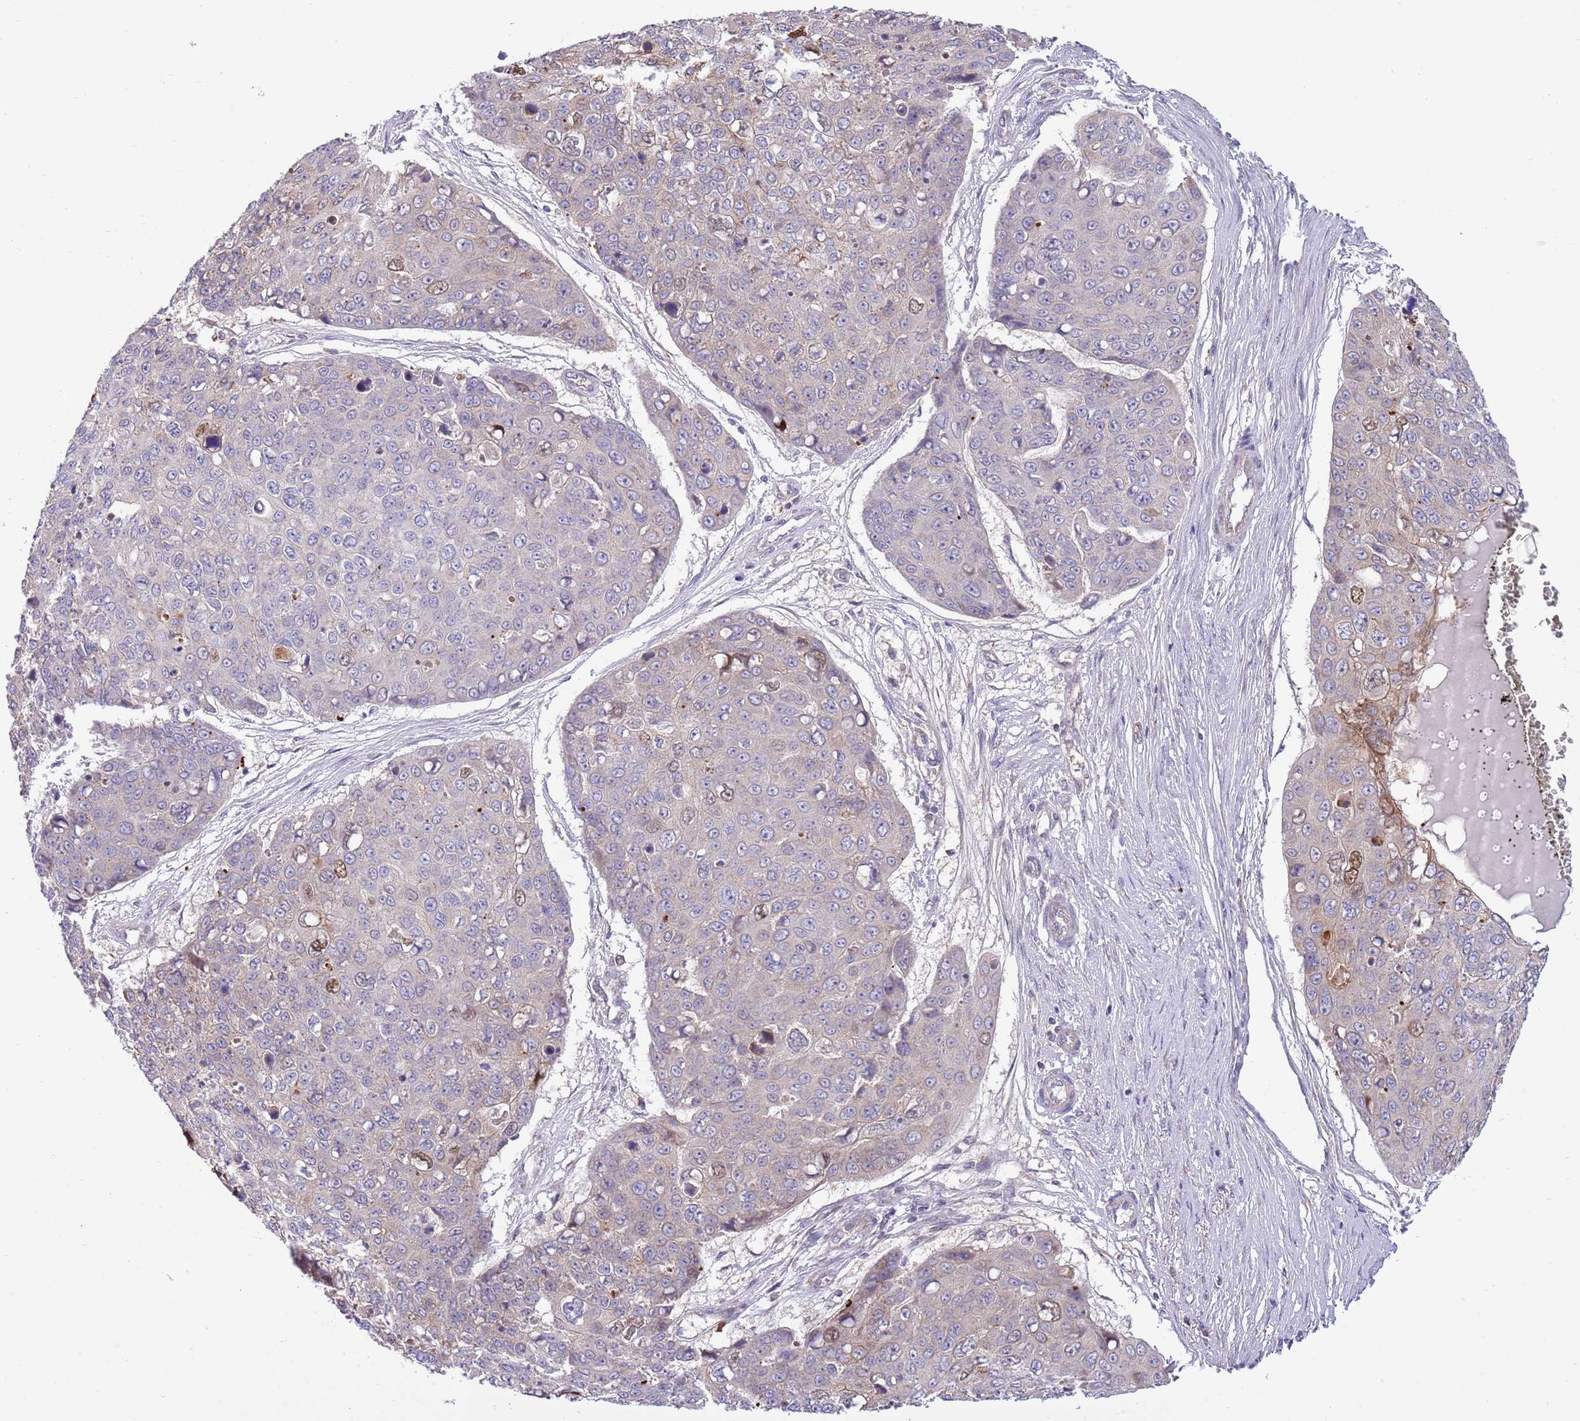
{"staining": {"intensity": "weak", "quantity": "<25%", "location": "cytoplasmic/membranous"}, "tissue": "skin cancer", "cell_type": "Tumor cells", "image_type": "cancer", "snomed": [{"axis": "morphology", "description": "Squamous cell carcinoma, NOS"}, {"axis": "topography", "description": "Skin"}], "caption": "Skin squamous cell carcinoma stained for a protein using immunohistochemistry (IHC) shows no positivity tumor cells.", "gene": "ARL2BP", "patient": {"sex": "male", "age": 71}}